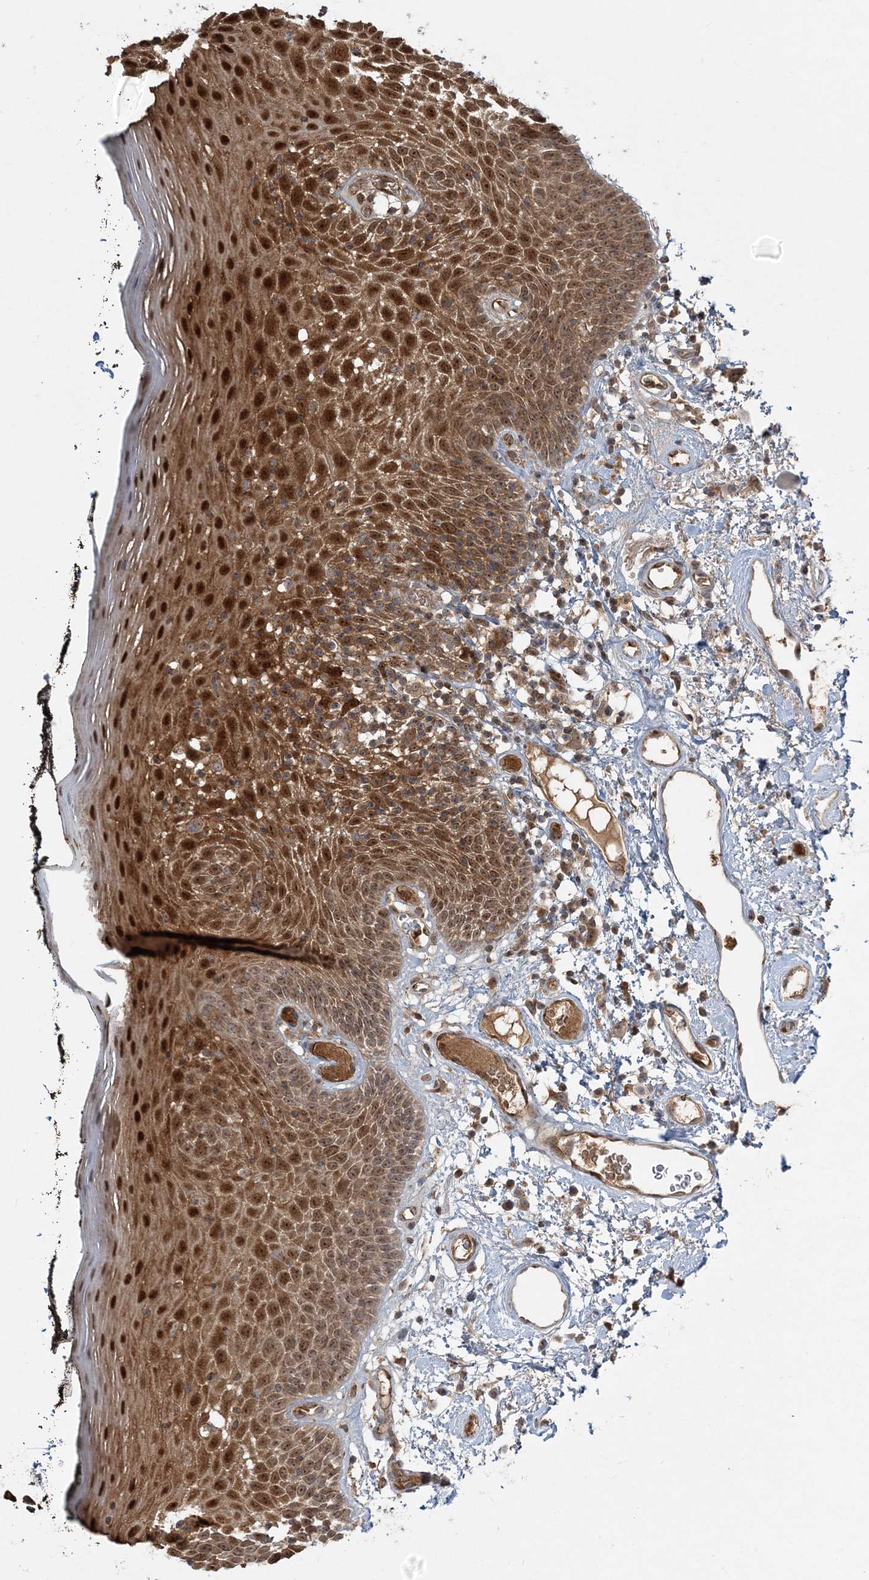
{"staining": {"intensity": "strong", "quantity": "25%-75%", "location": "cytoplasmic/membranous,nuclear"}, "tissue": "oral mucosa", "cell_type": "Squamous epithelial cells", "image_type": "normal", "snomed": [{"axis": "morphology", "description": "Normal tissue, NOS"}, {"axis": "topography", "description": "Oral tissue"}], "caption": "Protein staining by immunohistochemistry (IHC) demonstrates strong cytoplasmic/membranous,nuclear positivity in about 25%-75% of squamous epithelial cells in benign oral mucosa.", "gene": "AP1AR", "patient": {"sex": "male", "age": 74}}